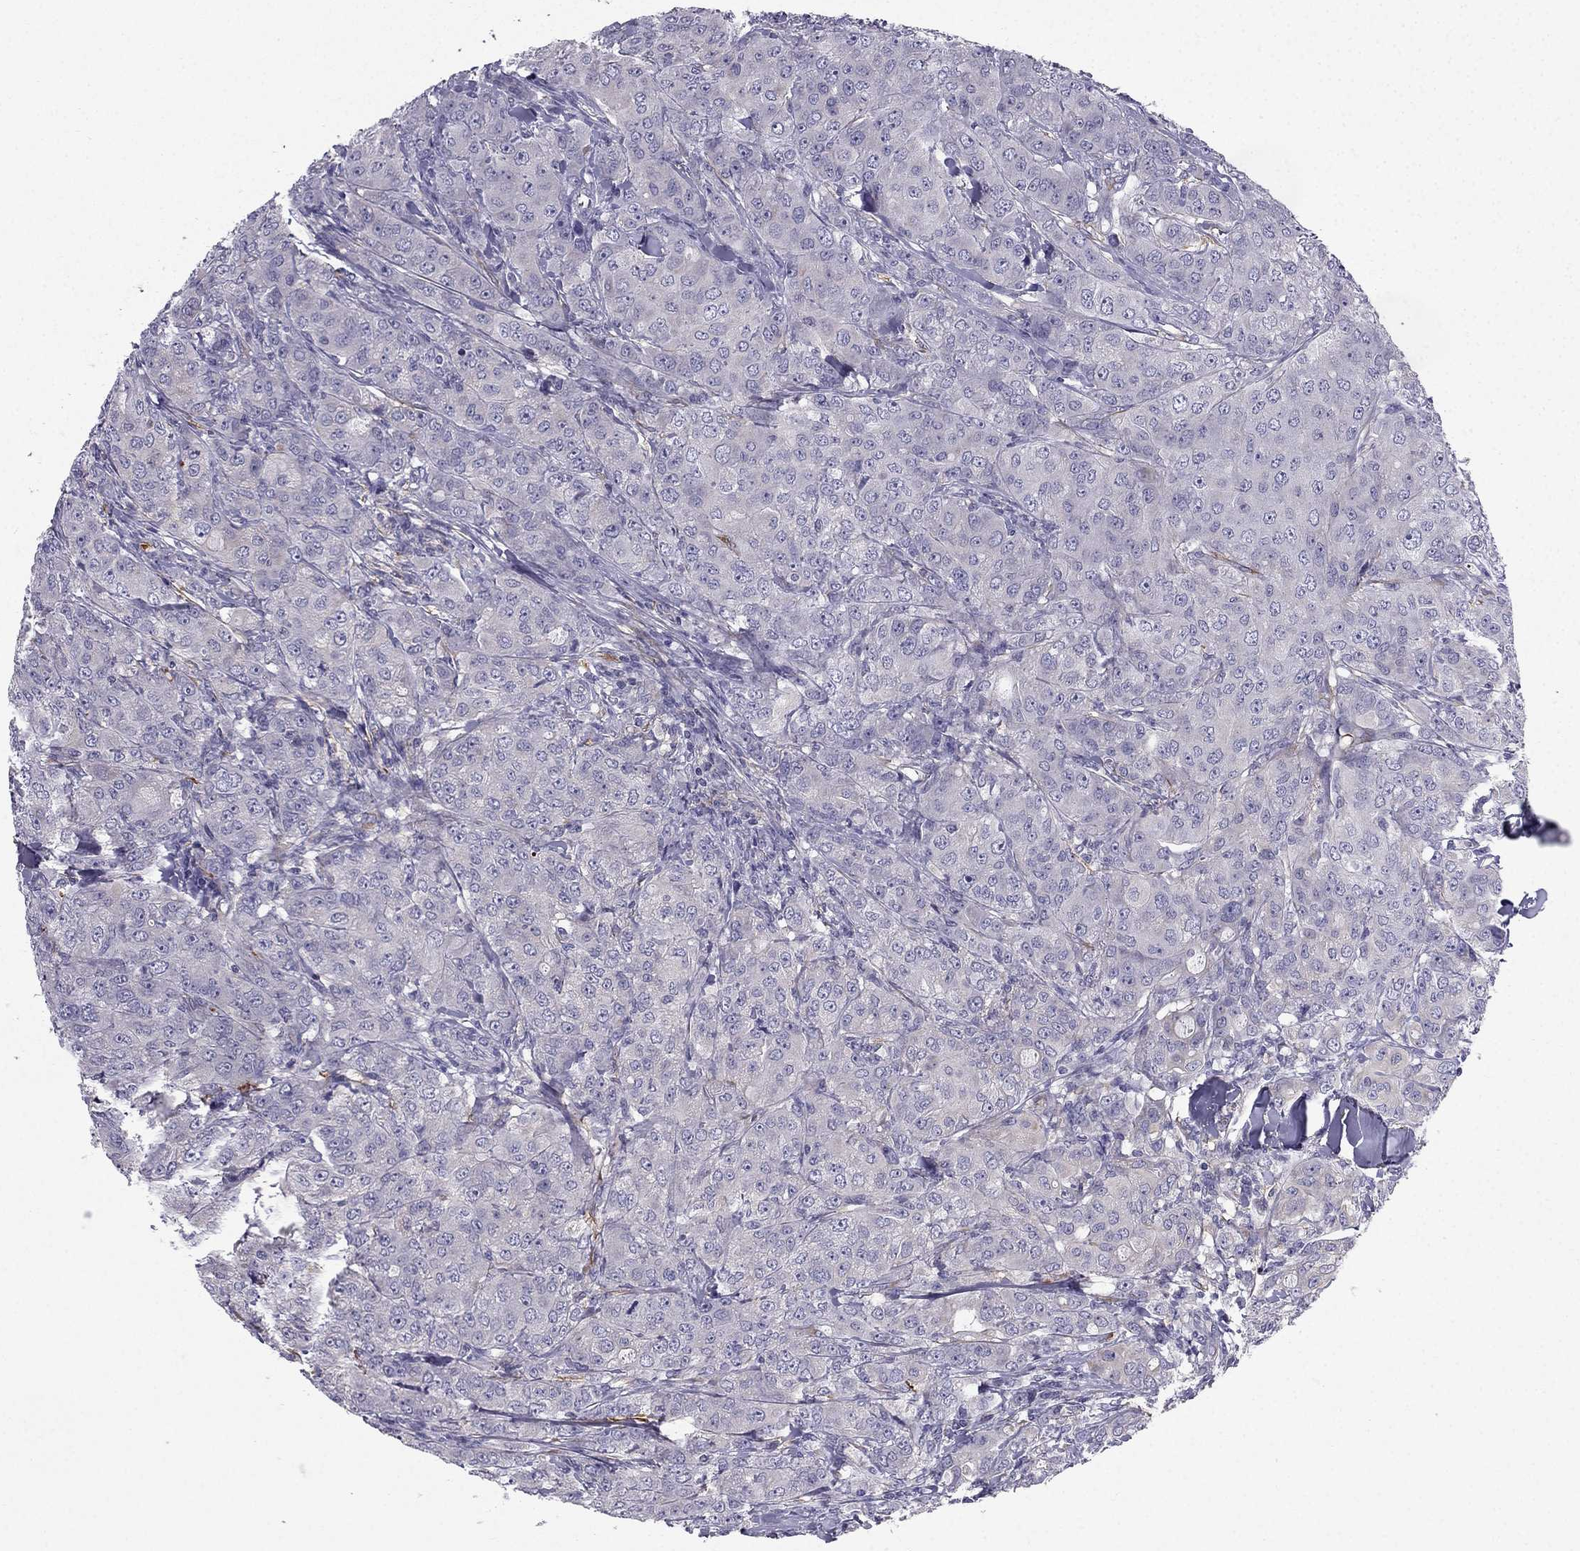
{"staining": {"intensity": "negative", "quantity": "none", "location": "none"}, "tissue": "breast cancer", "cell_type": "Tumor cells", "image_type": "cancer", "snomed": [{"axis": "morphology", "description": "Duct carcinoma"}, {"axis": "topography", "description": "Breast"}], "caption": "Tumor cells show no significant protein expression in breast cancer (intraductal carcinoma).", "gene": "SYT5", "patient": {"sex": "female", "age": 43}}